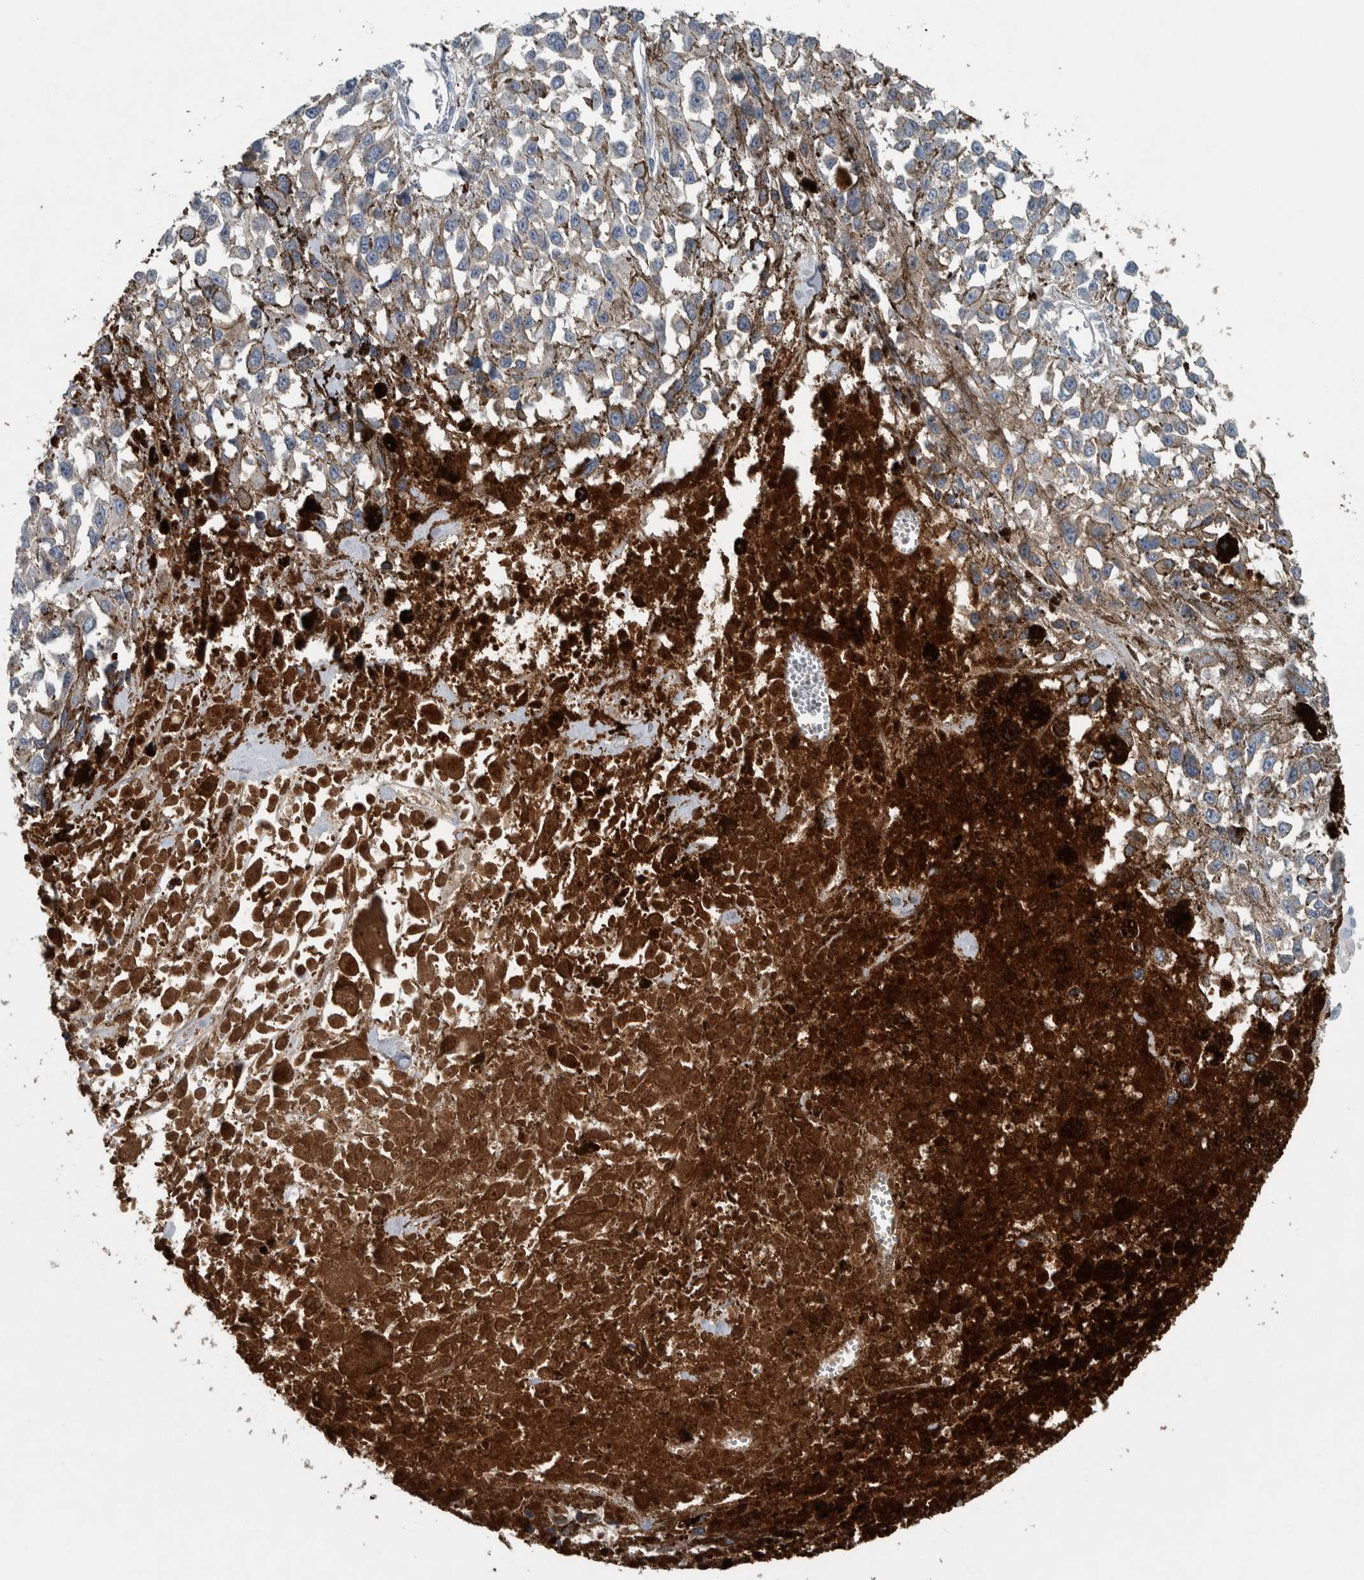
{"staining": {"intensity": "negative", "quantity": "none", "location": "none"}, "tissue": "melanoma", "cell_type": "Tumor cells", "image_type": "cancer", "snomed": [{"axis": "morphology", "description": "Malignant melanoma, Metastatic site"}, {"axis": "topography", "description": "Lymph node"}], "caption": "An immunohistochemistry image of malignant melanoma (metastatic site) is shown. There is no staining in tumor cells of malignant melanoma (metastatic site).", "gene": "SERPINC1", "patient": {"sex": "male", "age": 59}}